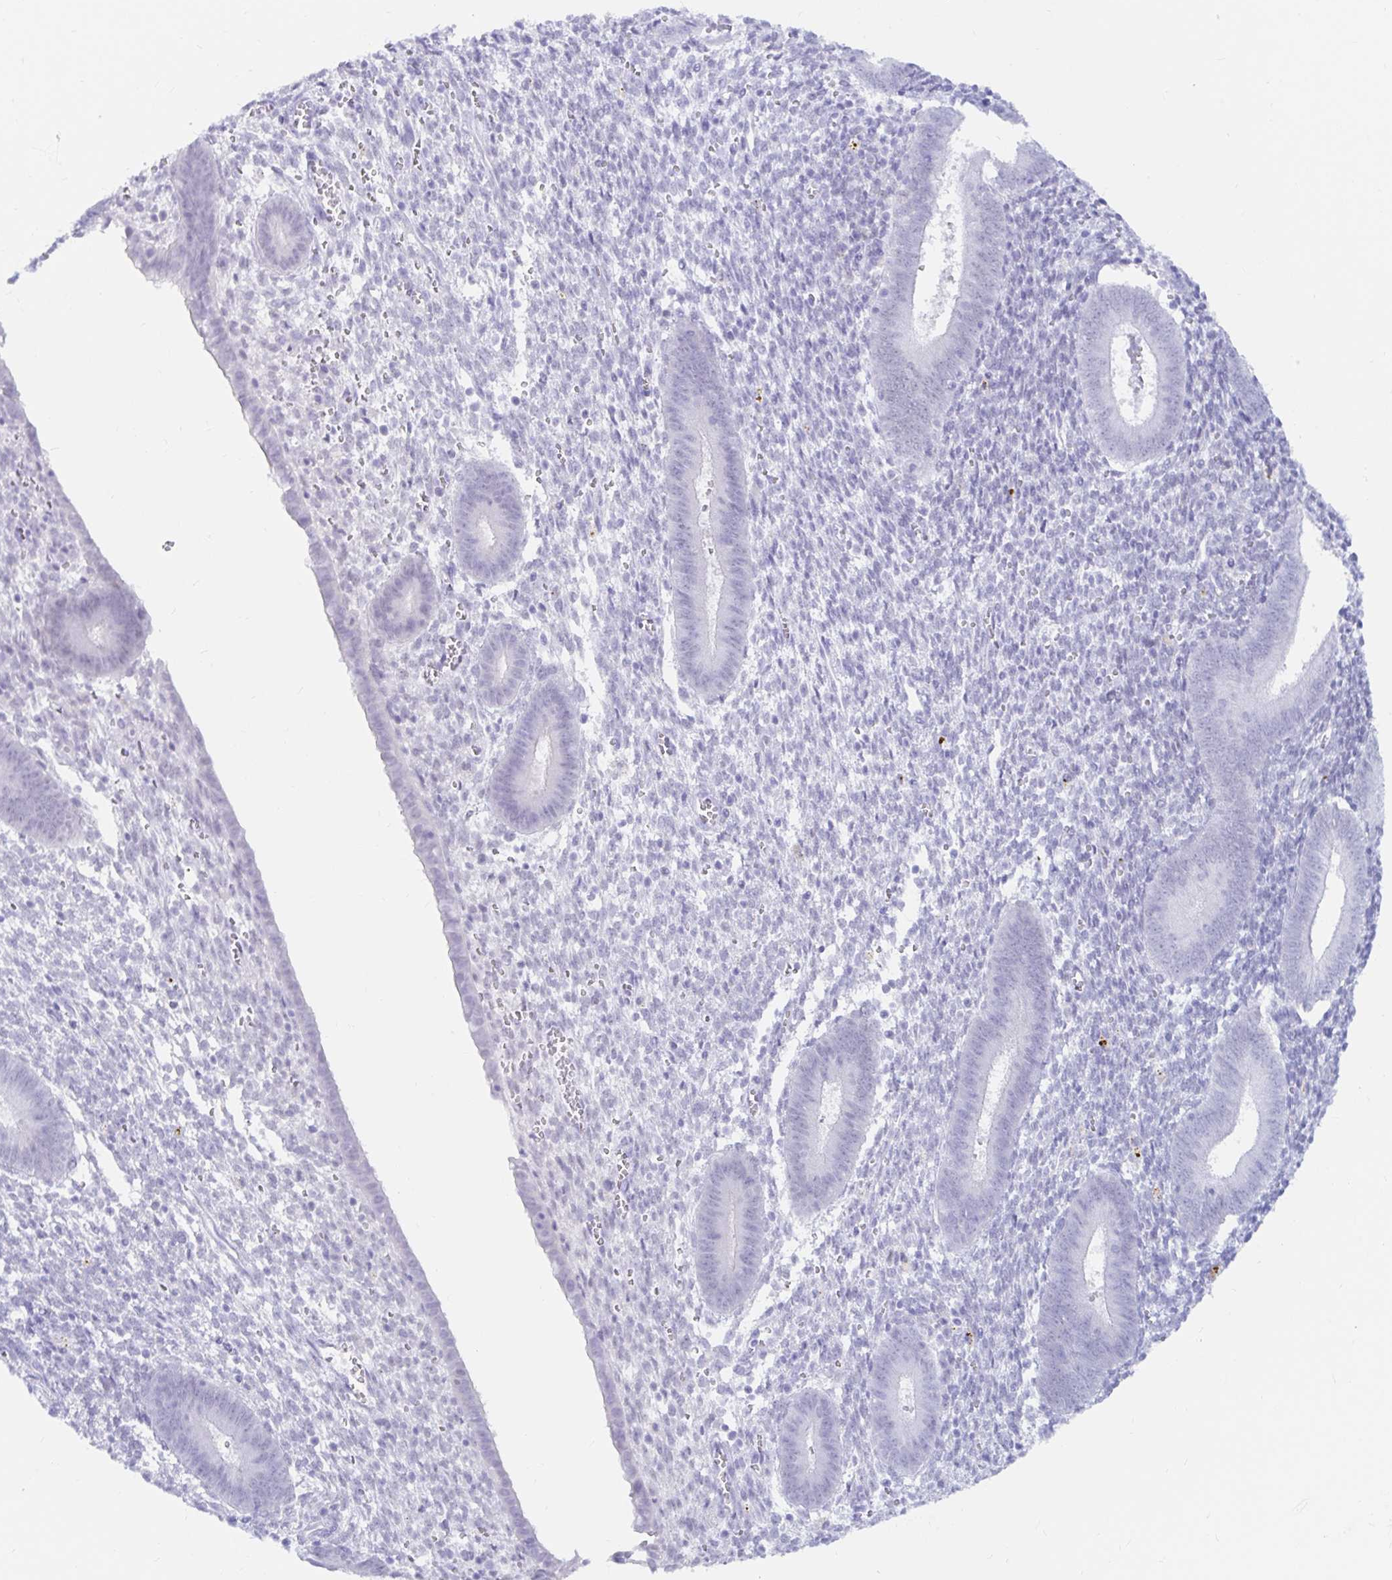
{"staining": {"intensity": "negative", "quantity": "none", "location": "none"}, "tissue": "endometrium", "cell_type": "Cells in endometrial stroma", "image_type": "normal", "snomed": [{"axis": "morphology", "description": "Normal tissue, NOS"}, {"axis": "topography", "description": "Endometrium"}], "caption": "The image displays no staining of cells in endometrial stroma in unremarkable endometrium. Brightfield microscopy of IHC stained with DAB (3,3'-diaminobenzidine) (brown) and hematoxylin (blue), captured at high magnification.", "gene": "OR6T1", "patient": {"sex": "female", "age": 25}}